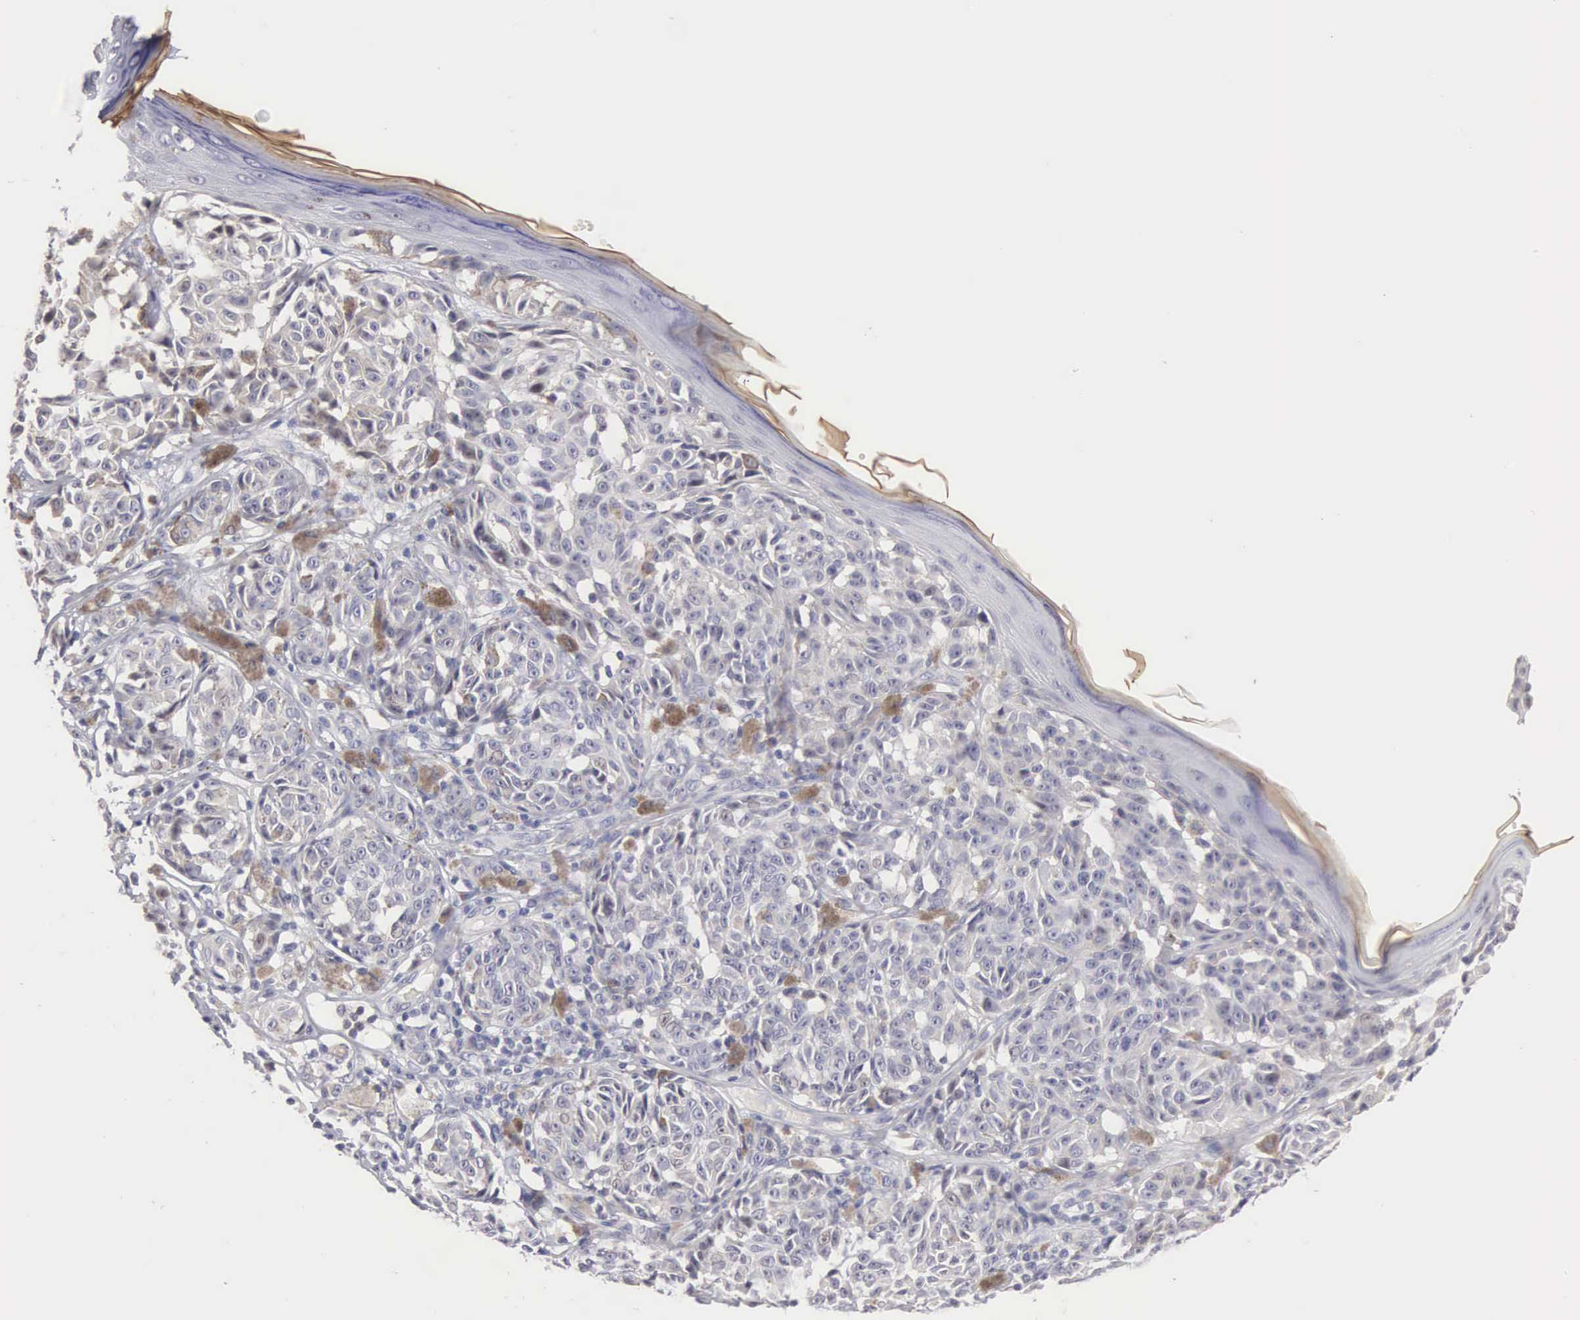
{"staining": {"intensity": "weak", "quantity": "<25%", "location": "cytoplasmic/membranous"}, "tissue": "melanoma", "cell_type": "Tumor cells", "image_type": "cancer", "snomed": [{"axis": "morphology", "description": "Malignant melanoma, NOS"}, {"axis": "topography", "description": "Skin"}], "caption": "High power microscopy photomicrograph of an immunohistochemistry micrograph of melanoma, revealing no significant positivity in tumor cells.", "gene": "ELFN2", "patient": {"sex": "male", "age": 49}}